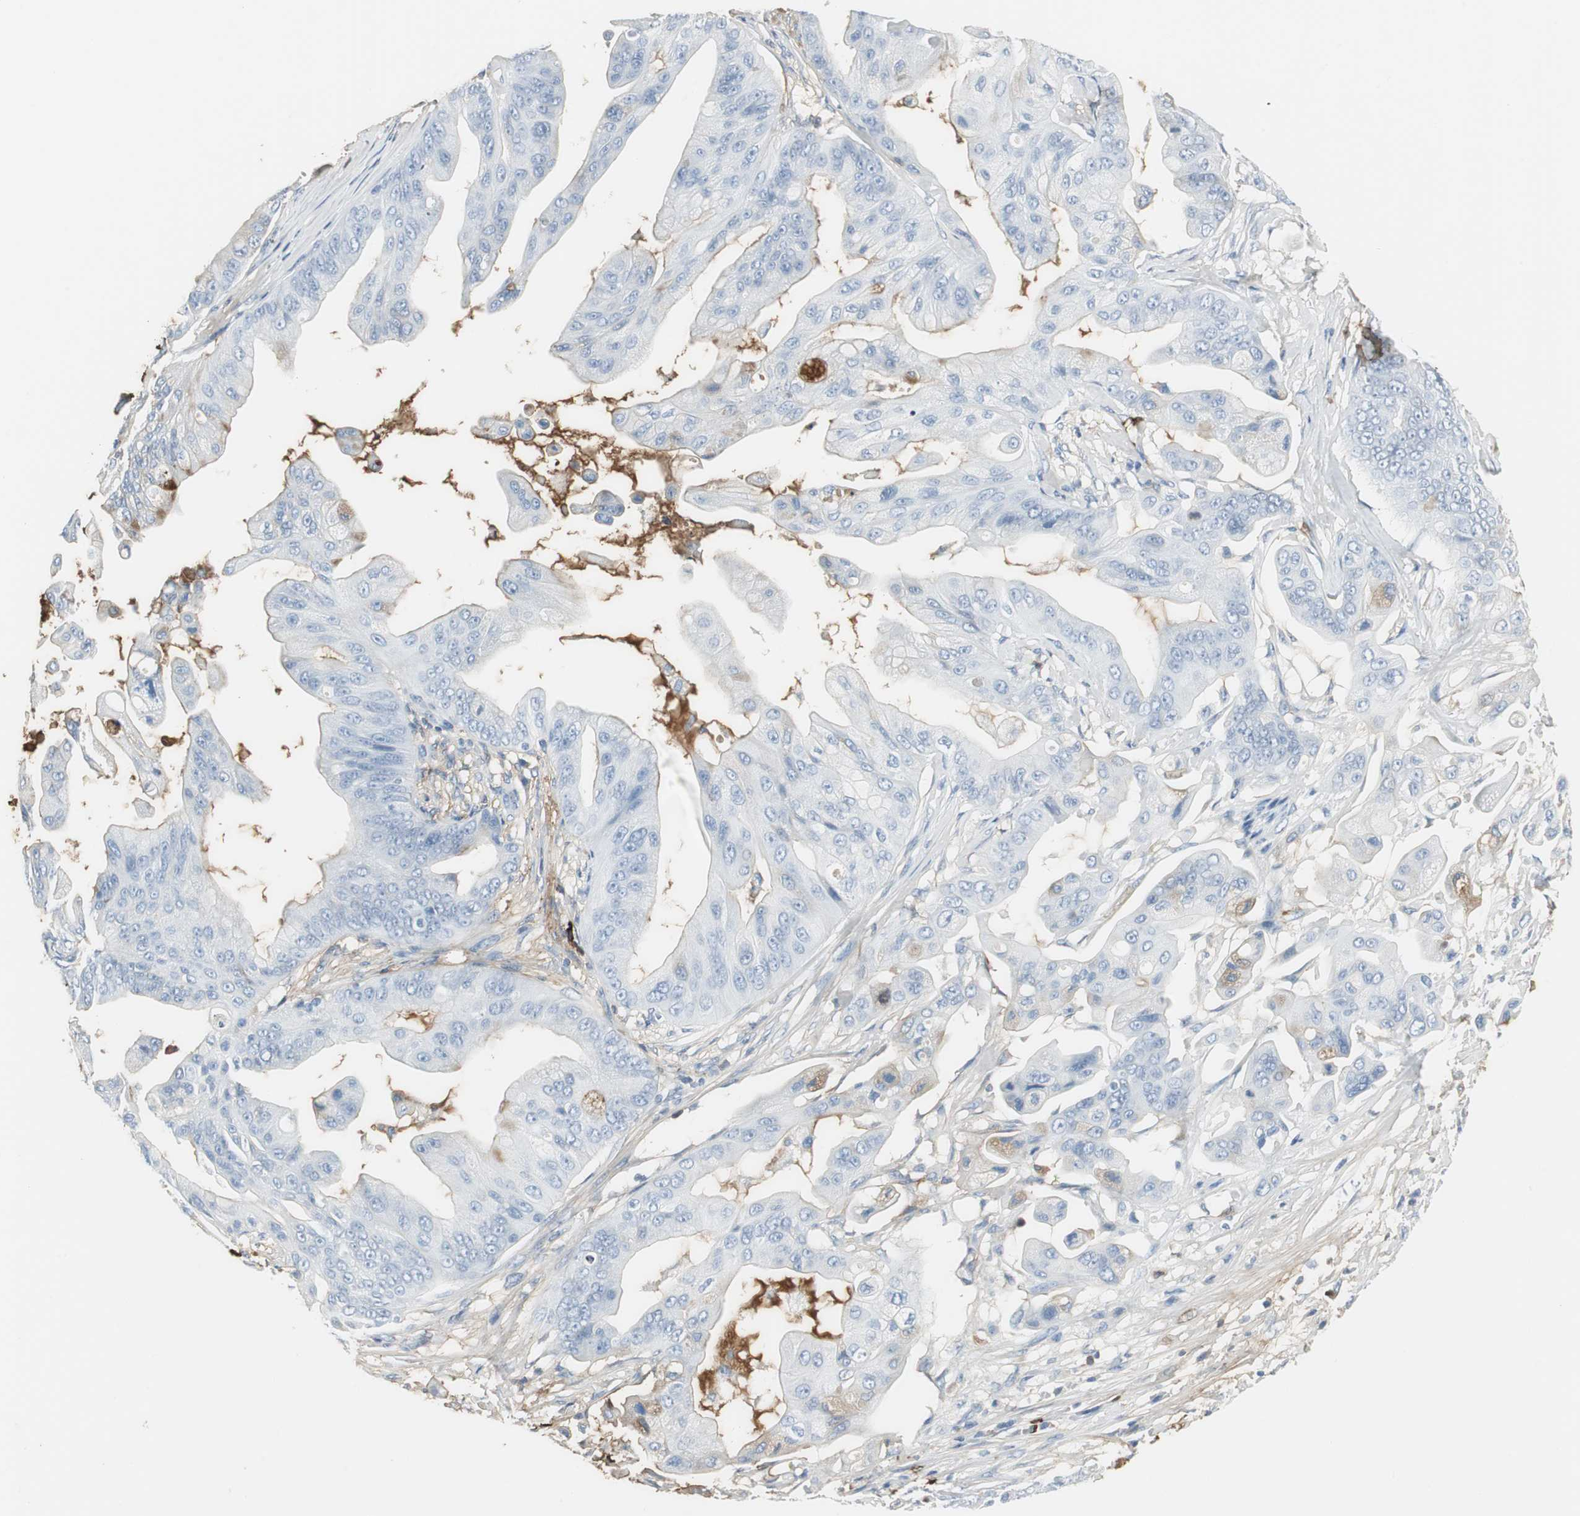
{"staining": {"intensity": "negative", "quantity": "none", "location": "none"}, "tissue": "pancreatic cancer", "cell_type": "Tumor cells", "image_type": "cancer", "snomed": [{"axis": "morphology", "description": "Adenocarcinoma, NOS"}, {"axis": "topography", "description": "Pancreas"}], "caption": "Micrograph shows no significant protein staining in tumor cells of adenocarcinoma (pancreatic).", "gene": "IGHA1", "patient": {"sex": "female", "age": 75}}